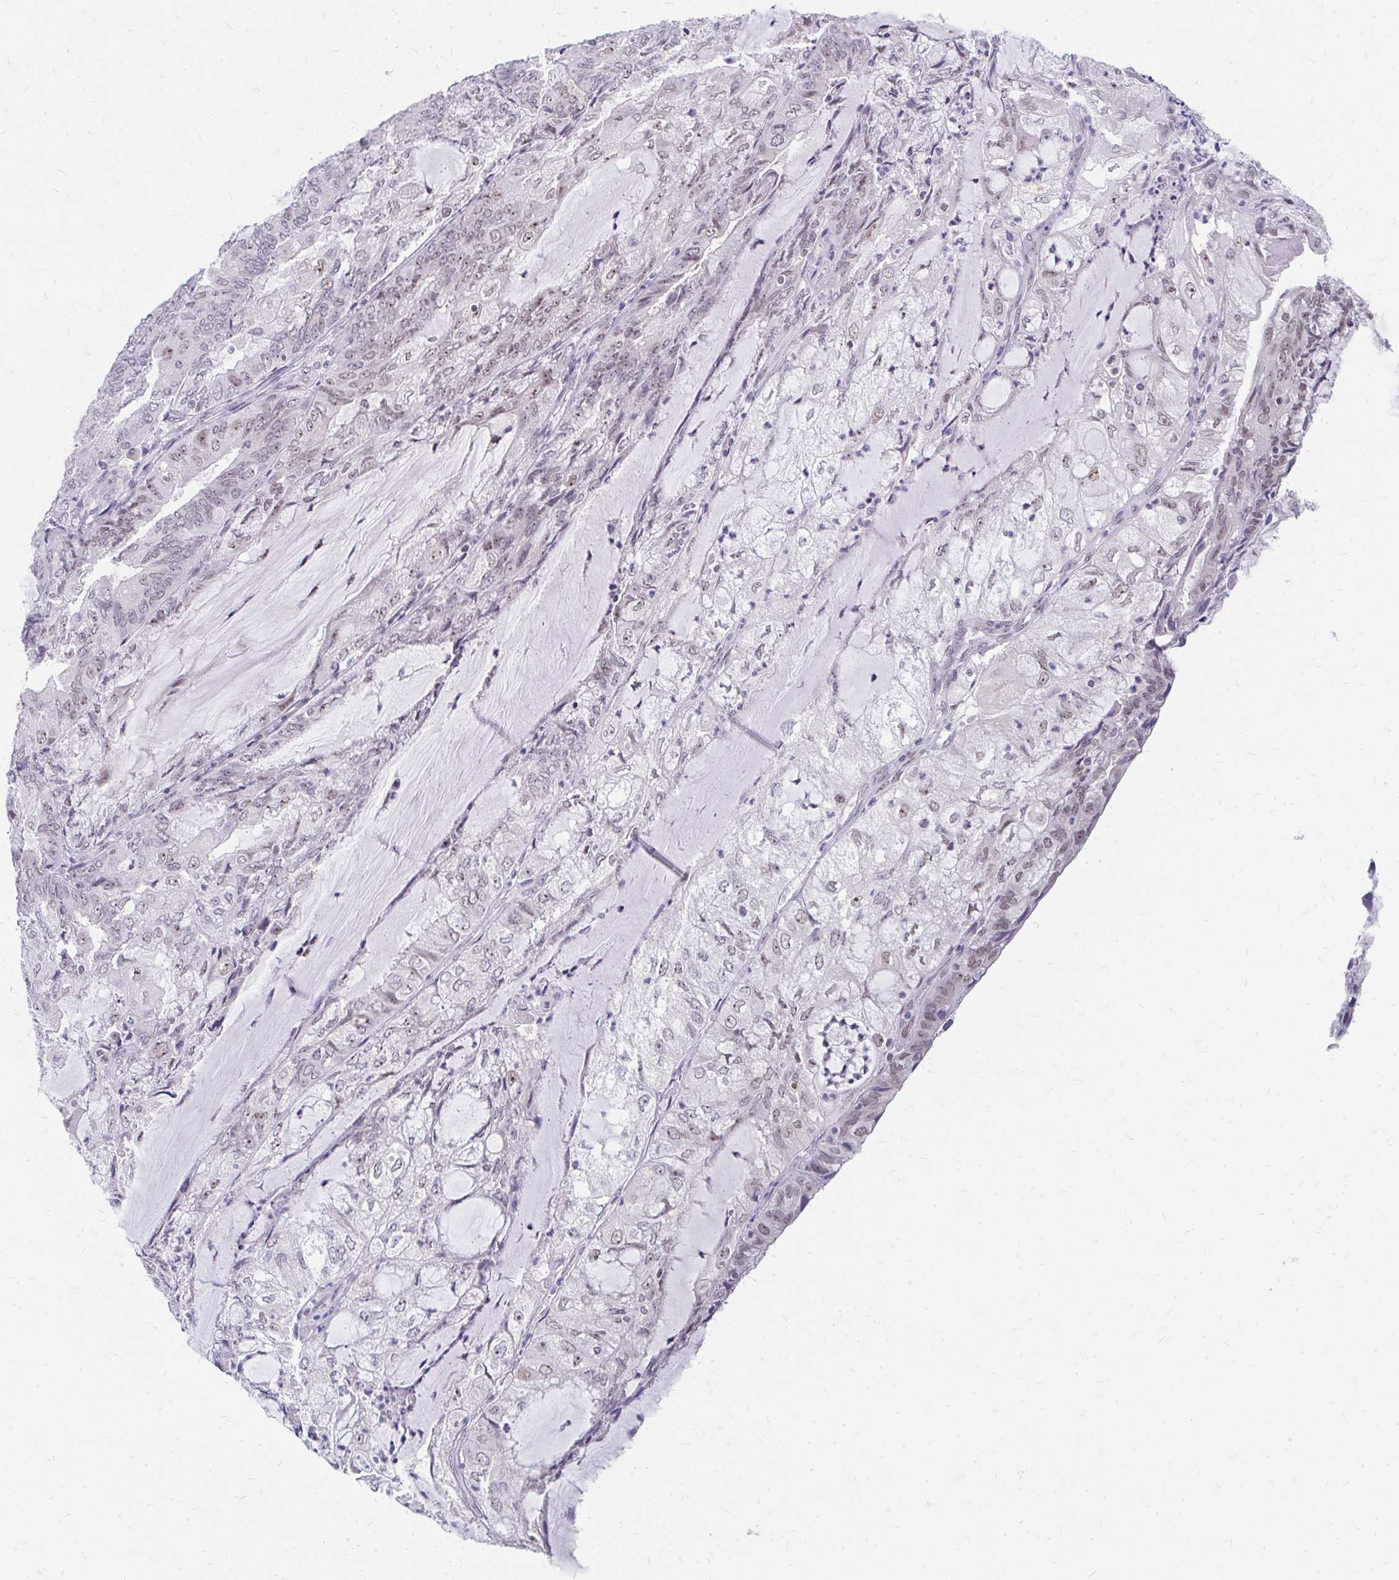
{"staining": {"intensity": "weak", "quantity": "25%-75%", "location": "nuclear"}, "tissue": "endometrial cancer", "cell_type": "Tumor cells", "image_type": "cancer", "snomed": [{"axis": "morphology", "description": "Adenocarcinoma, NOS"}, {"axis": "topography", "description": "Endometrium"}], "caption": "Endometrial cancer stained with IHC shows weak nuclear expression in about 25%-75% of tumor cells.", "gene": "GTF2H1", "patient": {"sex": "female", "age": 81}}